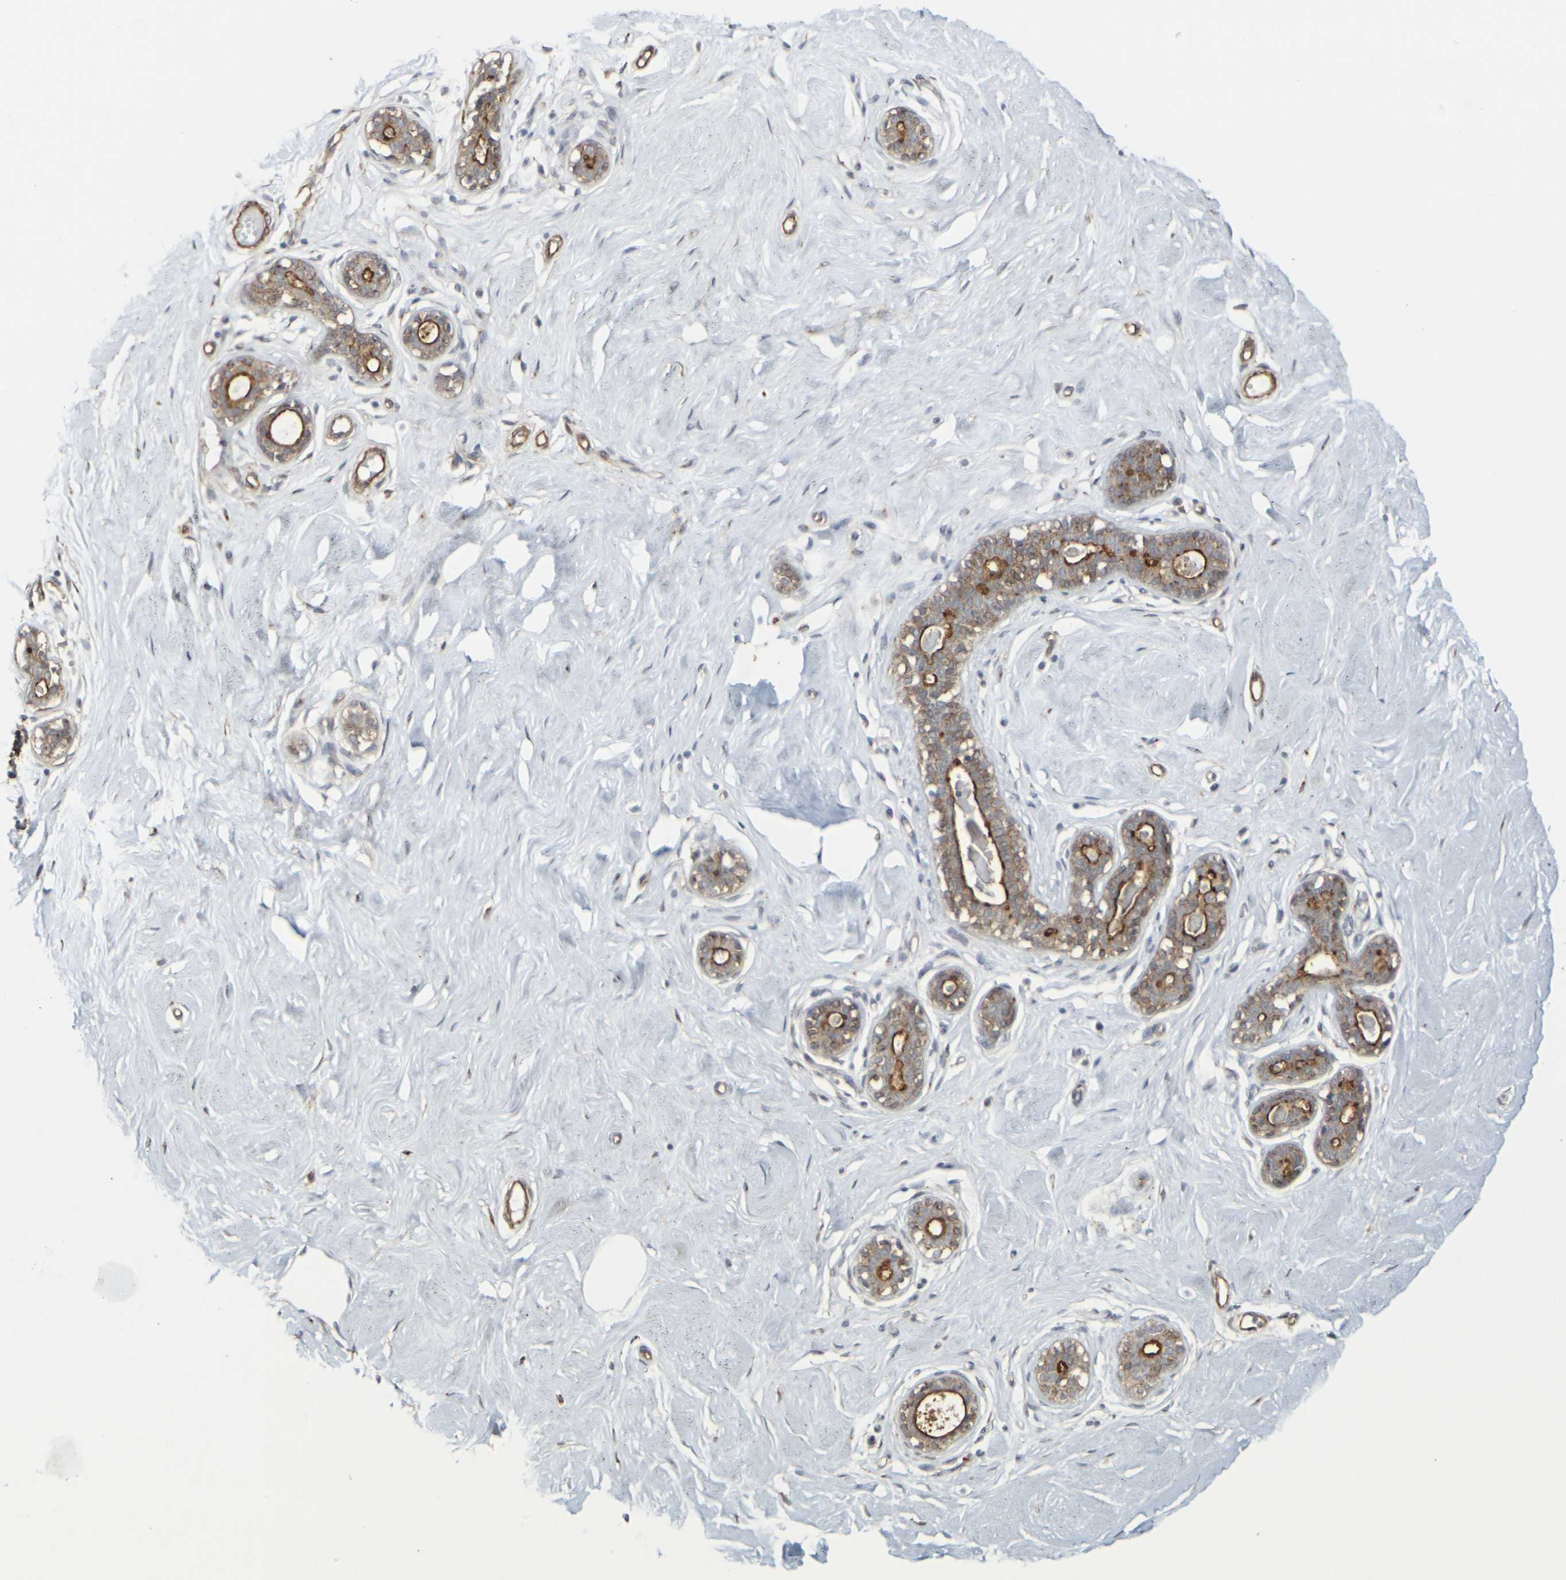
{"staining": {"intensity": "negative", "quantity": "none", "location": "none"}, "tissue": "breast", "cell_type": "Adipocytes", "image_type": "normal", "snomed": [{"axis": "morphology", "description": "Normal tissue, NOS"}, {"axis": "topography", "description": "Breast"}], "caption": "Immunohistochemical staining of normal human breast shows no significant staining in adipocytes. Brightfield microscopy of immunohistochemistry stained with DAB (3,3'-diaminobenzidine) (brown) and hematoxylin (blue), captured at high magnification.", "gene": "MYOF", "patient": {"sex": "female", "age": 23}}